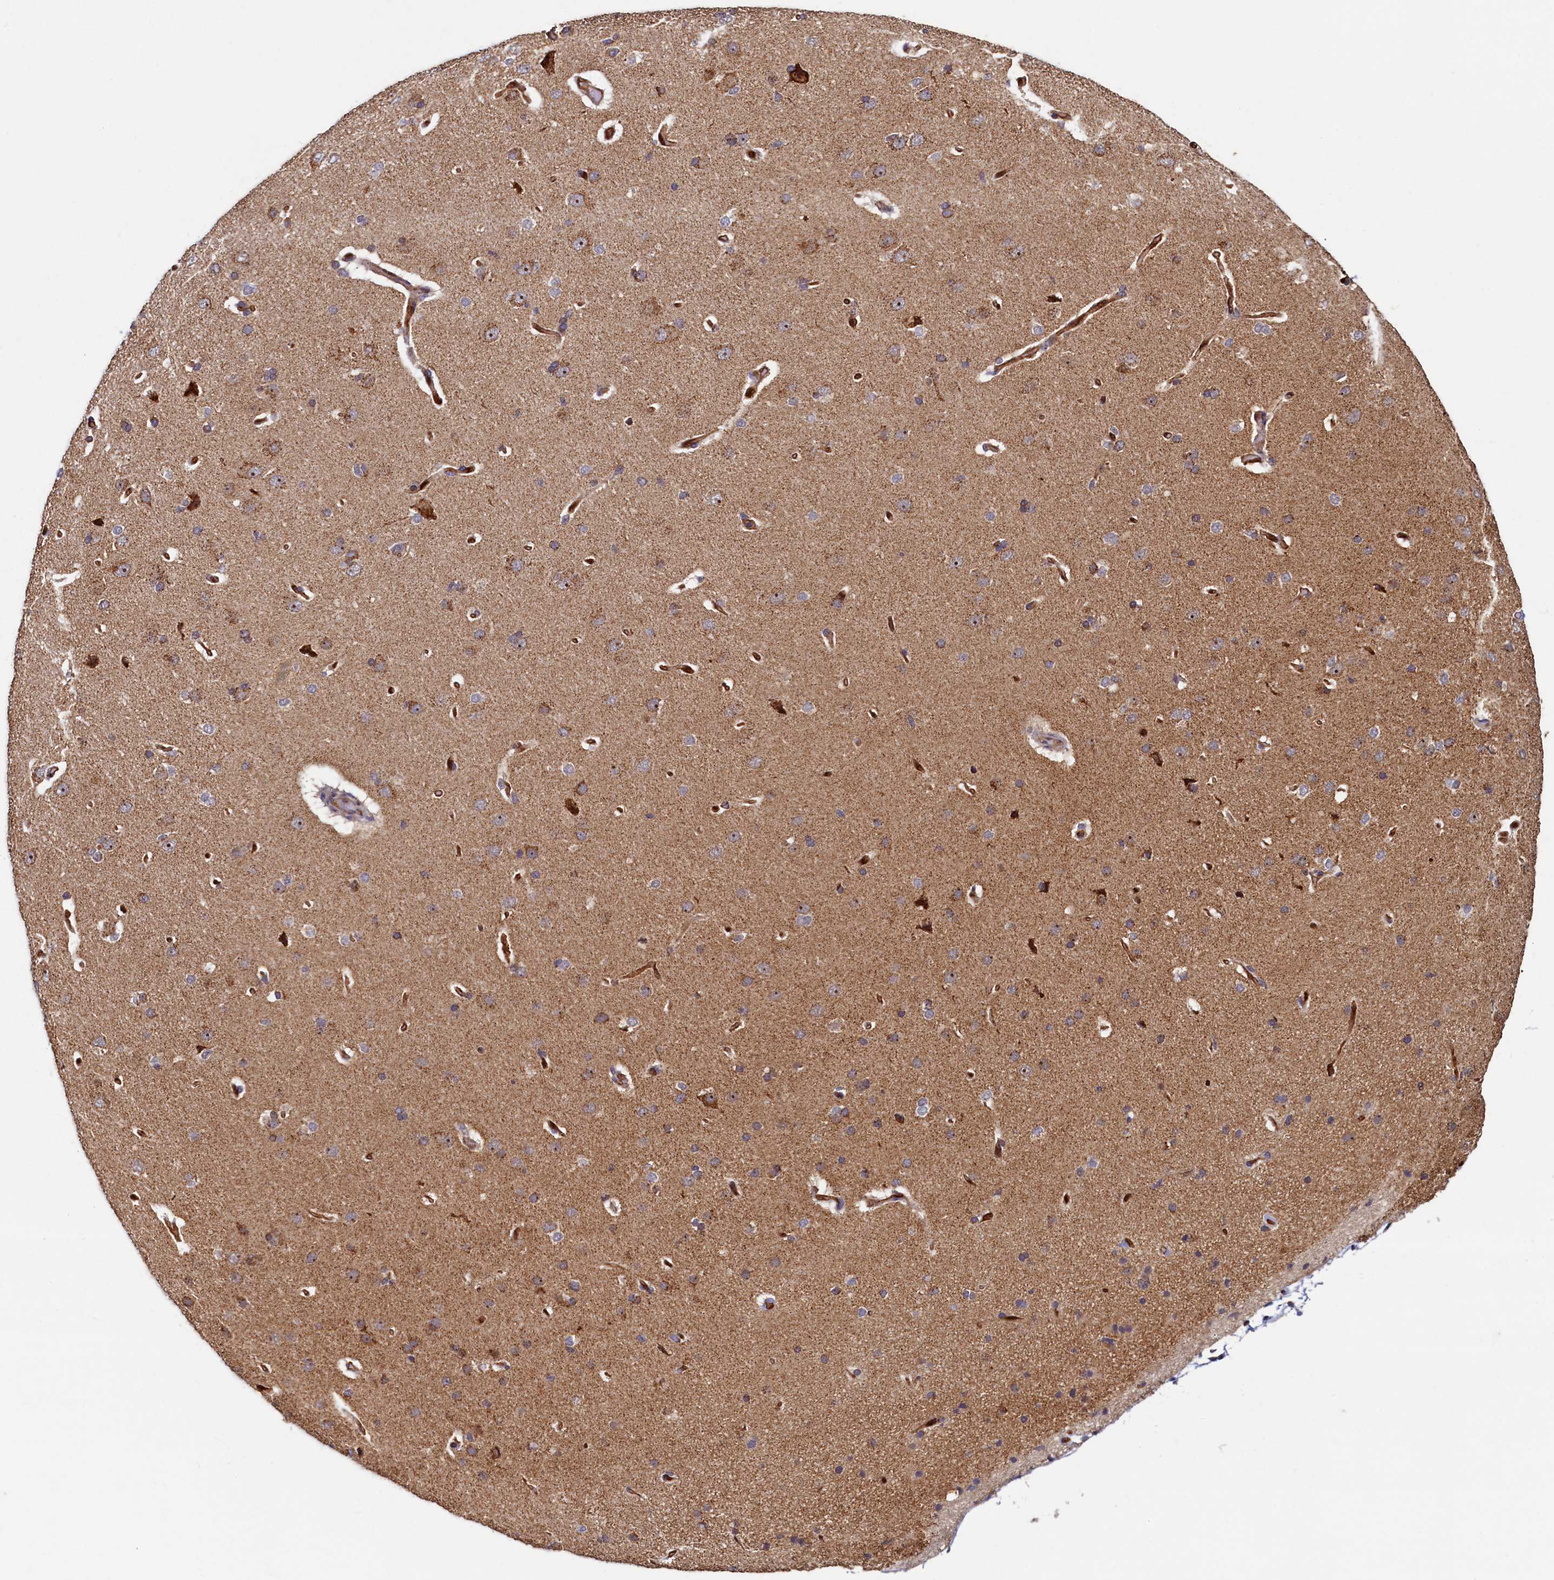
{"staining": {"intensity": "moderate", "quantity": ">75%", "location": "cytoplasmic/membranous"}, "tissue": "cerebral cortex", "cell_type": "Endothelial cells", "image_type": "normal", "snomed": [{"axis": "morphology", "description": "Normal tissue, NOS"}, {"axis": "topography", "description": "Cerebral cortex"}], "caption": "Immunohistochemical staining of benign cerebral cortex exhibits >75% levels of moderate cytoplasmic/membranous protein staining in approximately >75% of endothelial cells.", "gene": "NCKAP5L", "patient": {"sex": "male", "age": 62}}